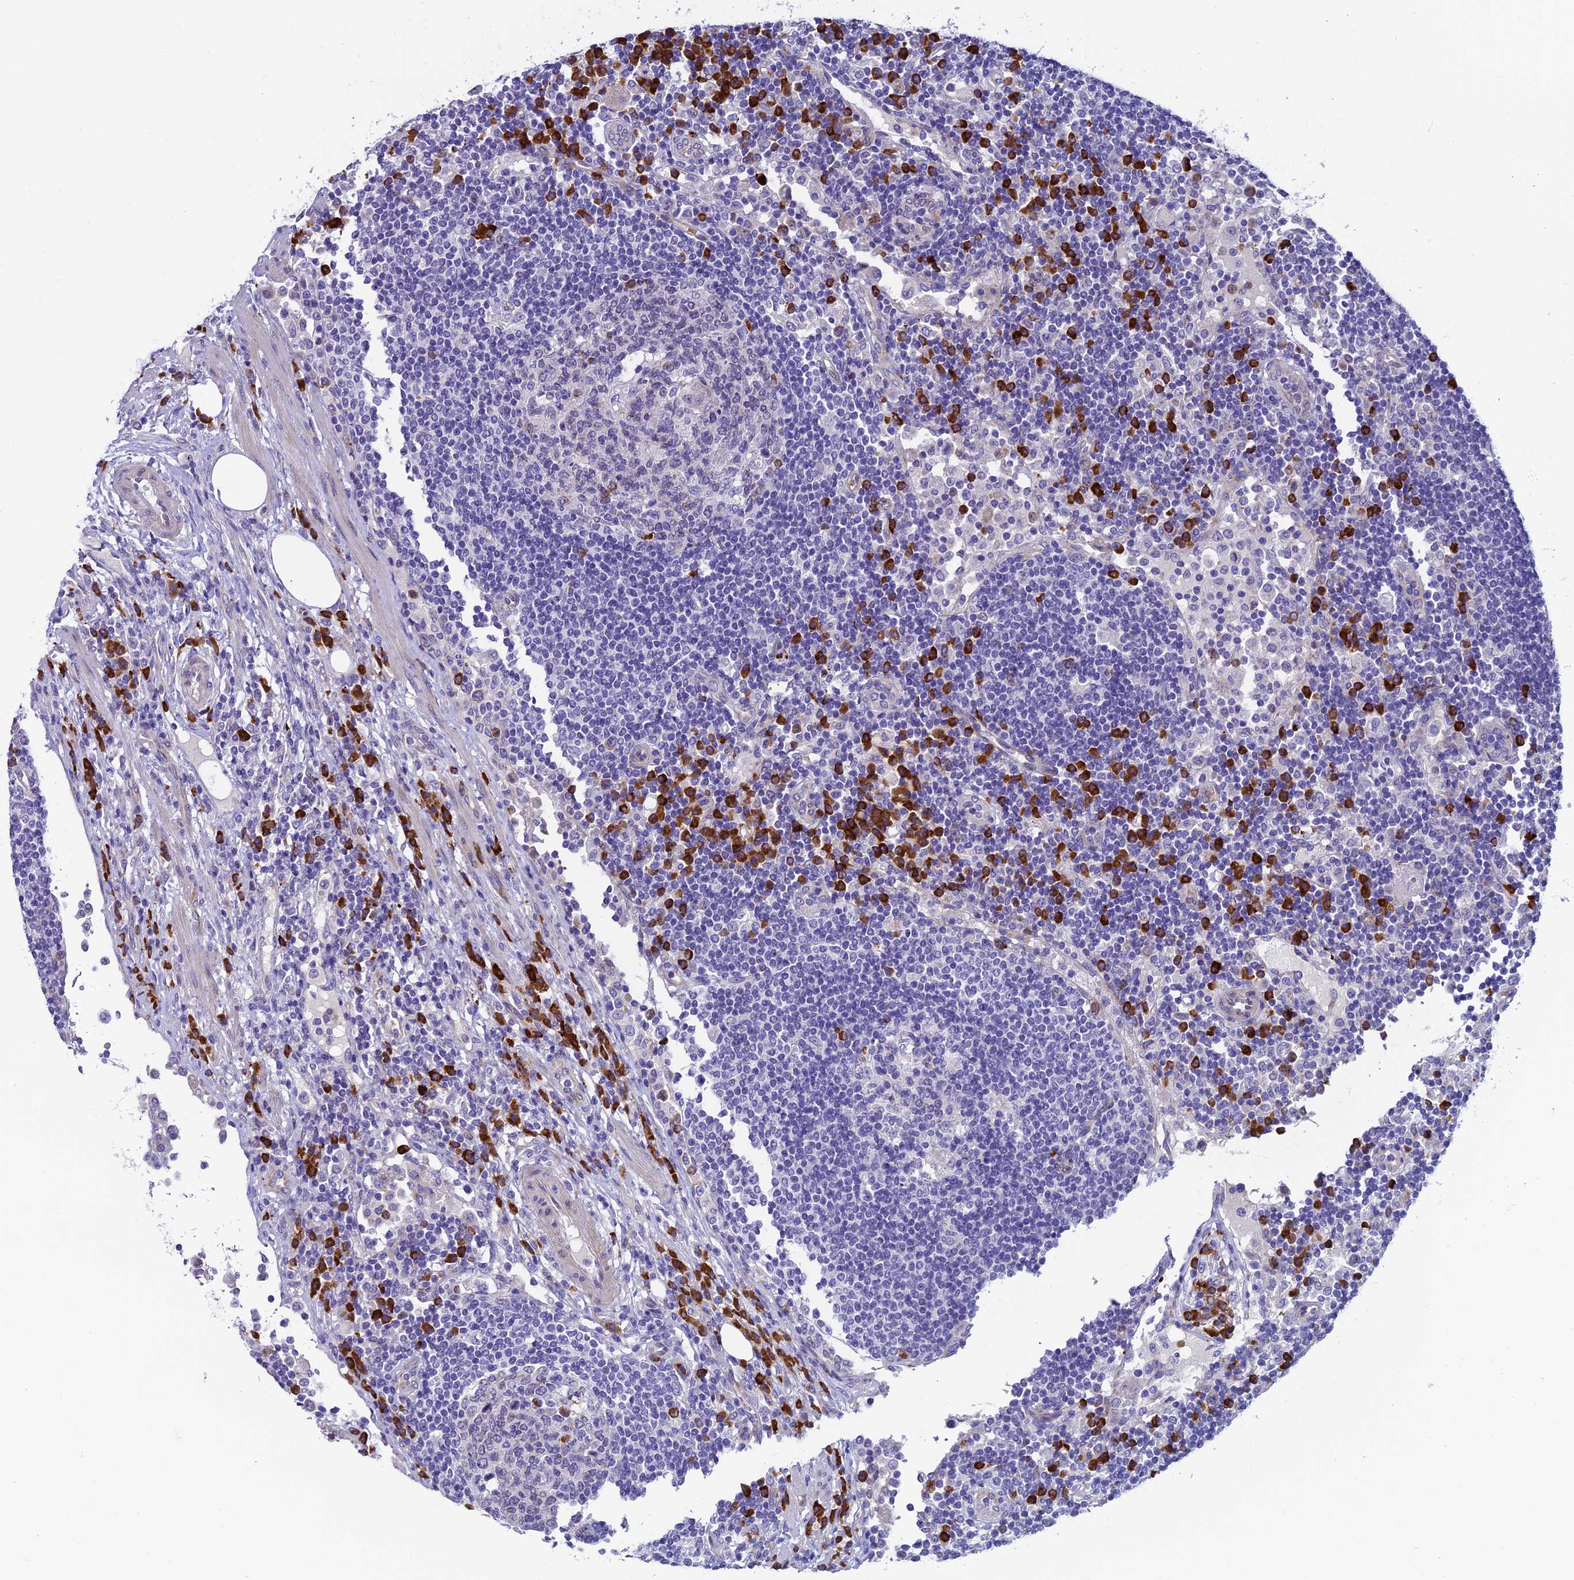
{"staining": {"intensity": "negative", "quantity": "none", "location": "none"}, "tissue": "lymph node", "cell_type": "Germinal center cells", "image_type": "normal", "snomed": [{"axis": "morphology", "description": "Normal tissue, NOS"}, {"axis": "topography", "description": "Lymph node"}], "caption": "An IHC photomicrograph of unremarkable lymph node is shown. There is no staining in germinal center cells of lymph node. Nuclei are stained in blue.", "gene": "MACIR", "patient": {"sex": "female", "age": 53}}